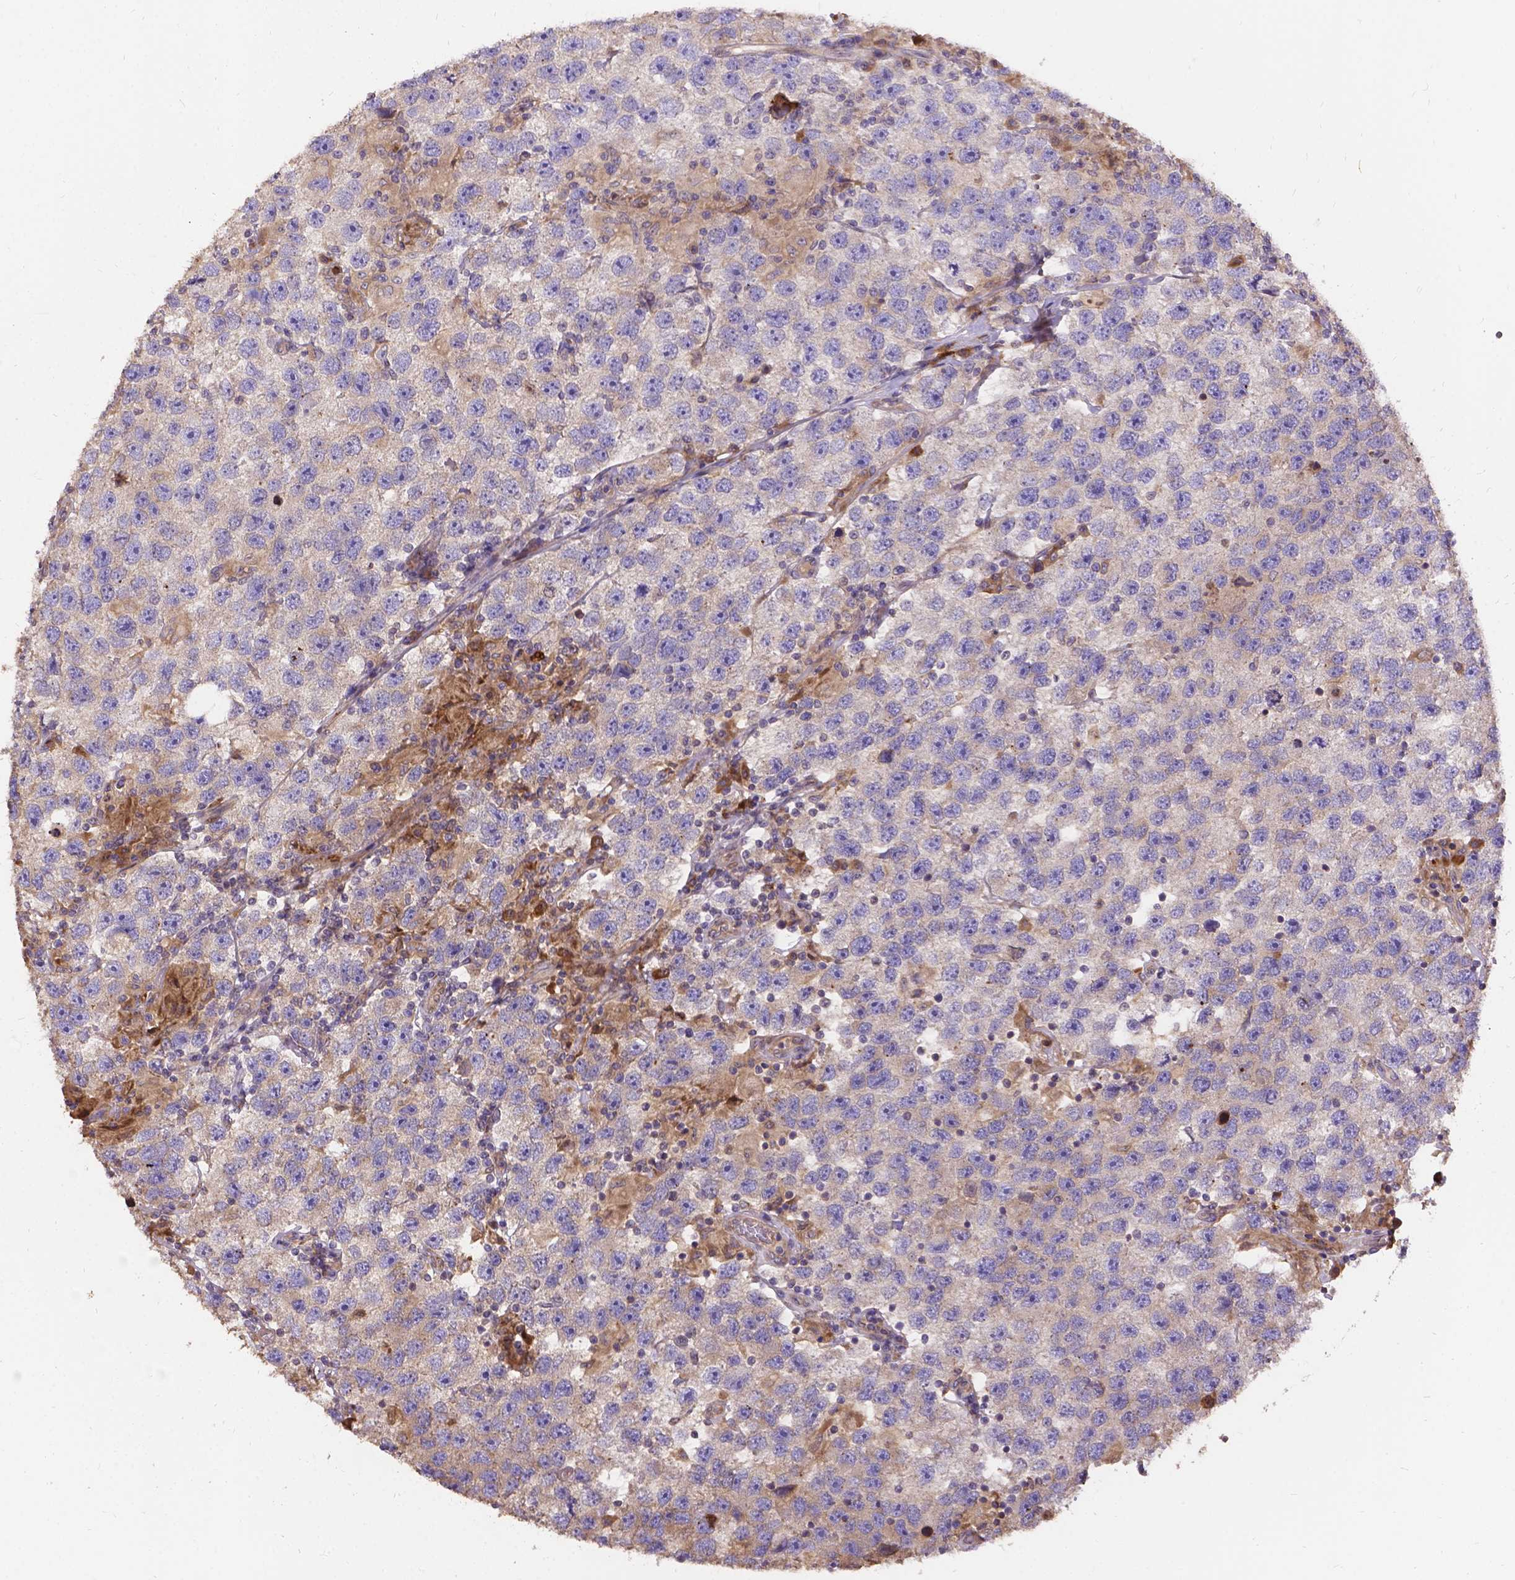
{"staining": {"intensity": "negative", "quantity": "none", "location": "none"}, "tissue": "testis cancer", "cell_type": "Tumor cells", "image_type": "cancer", "snomed": [{"axis": "morphology", "description": "Seminoma, NOS"}, {"axis": "topography", "description": "Testis"}], "caption": "Testis cancer (seminoma) was stained to show a protein in brown. There is no significant expression in tumor cells. The staining is performed using DAB (3,3'-diaminobenzidine) brown chromogen with nuclei counter-stained in using hematoxylin.", "gene": "DENND6A", "patient": {"sex": "male", "age": 26}}